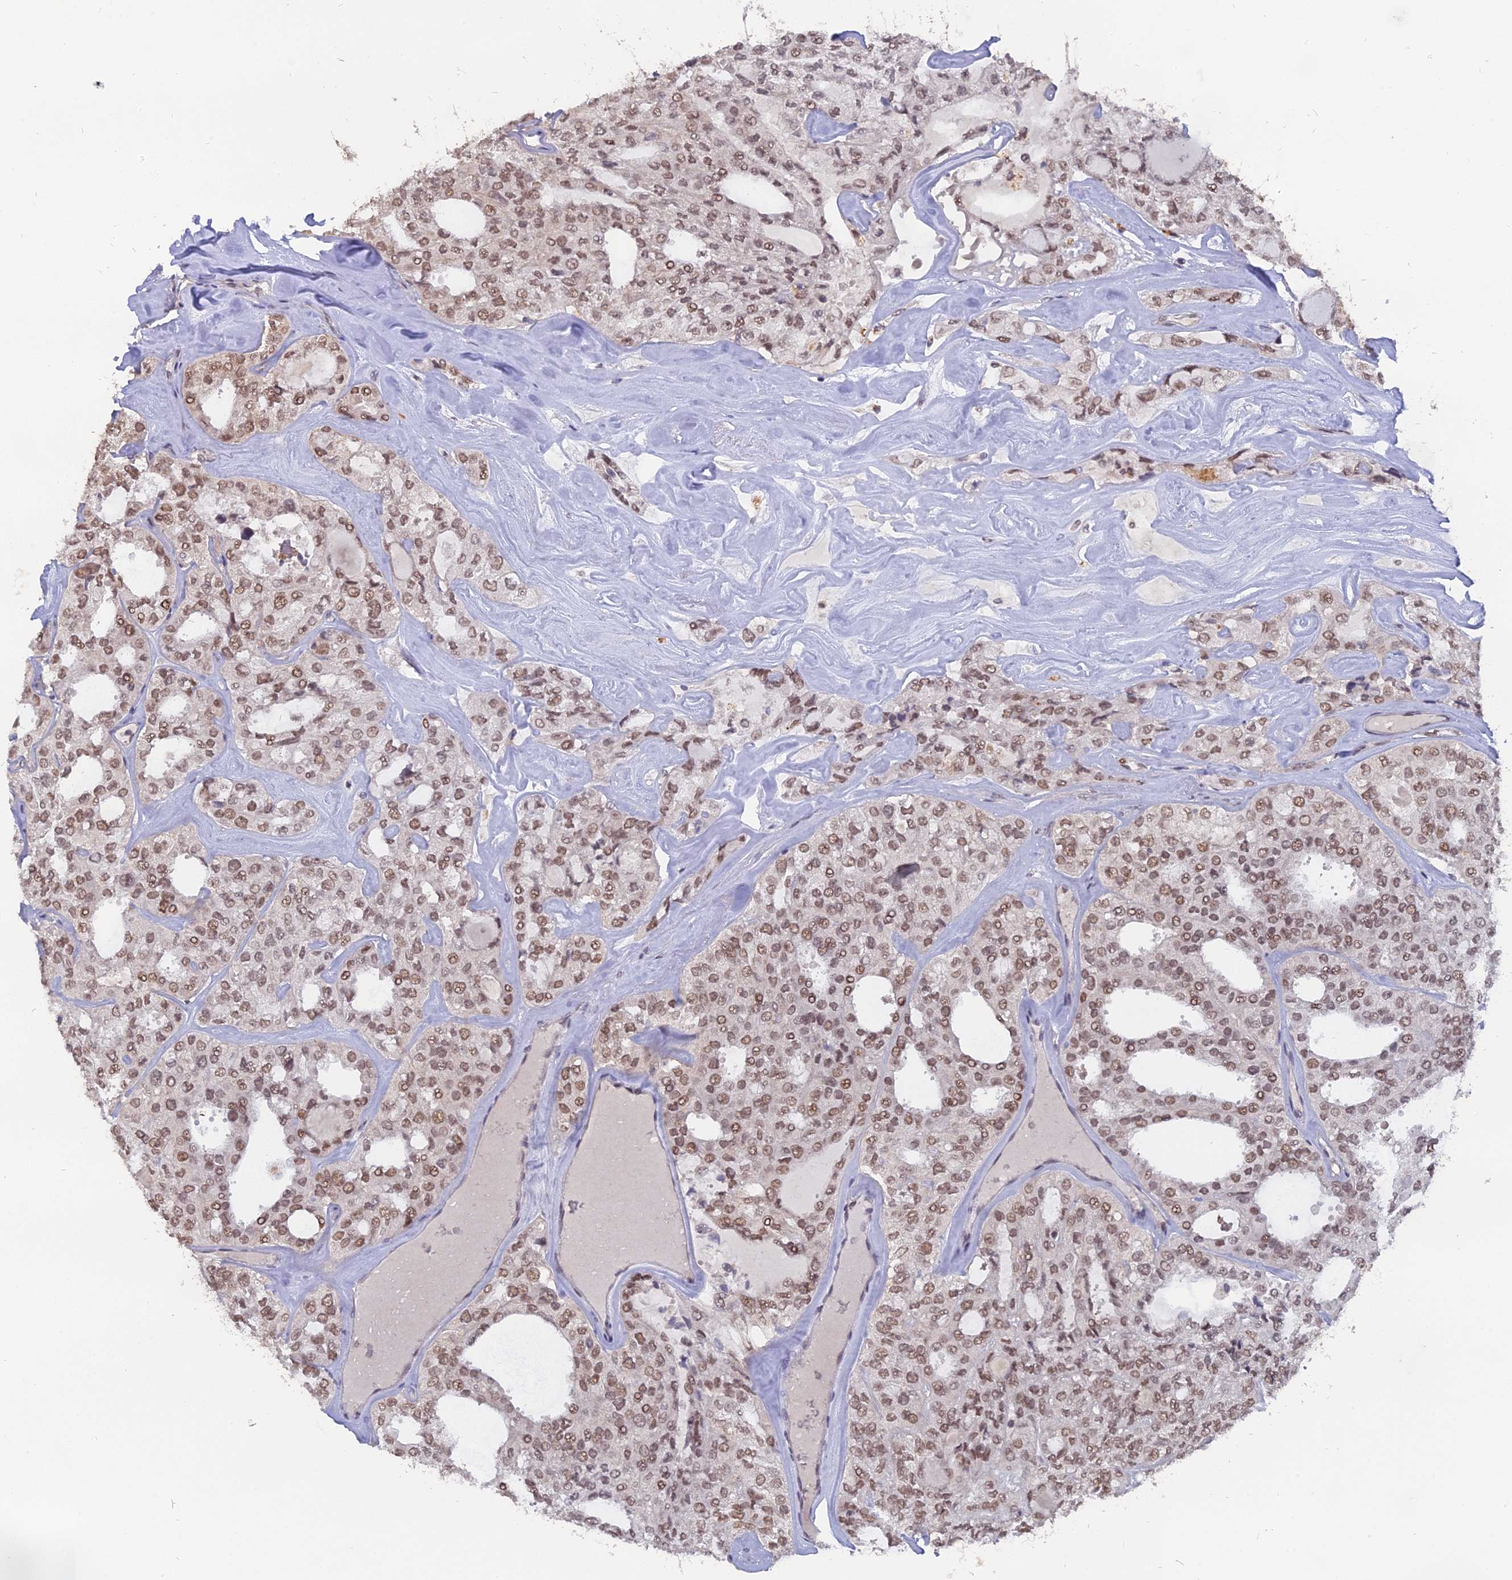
{"staining": {"intensity": "moderate", "quantity": ">75%", "location": "nuclear"}, "tissue": "thyroid cancer", "cell_type": "Tumor cells", "image_type": "cancer", "snomed": [{"axis": "morphology", "description": "Follicular adenoma carcinoma, NOS"}, {"axis": "topography", "description": "Thyroid gland"}], "caption": "IHC (DAB (3,3'-diaminobenzidine)) staining of follicular adenoma carcinoma (thyroid) shows moderate nuclear protein expression in about >75% of tumor cells.", "gene": "NR1H3", "patient": {"sex": "male", "age": 75}}